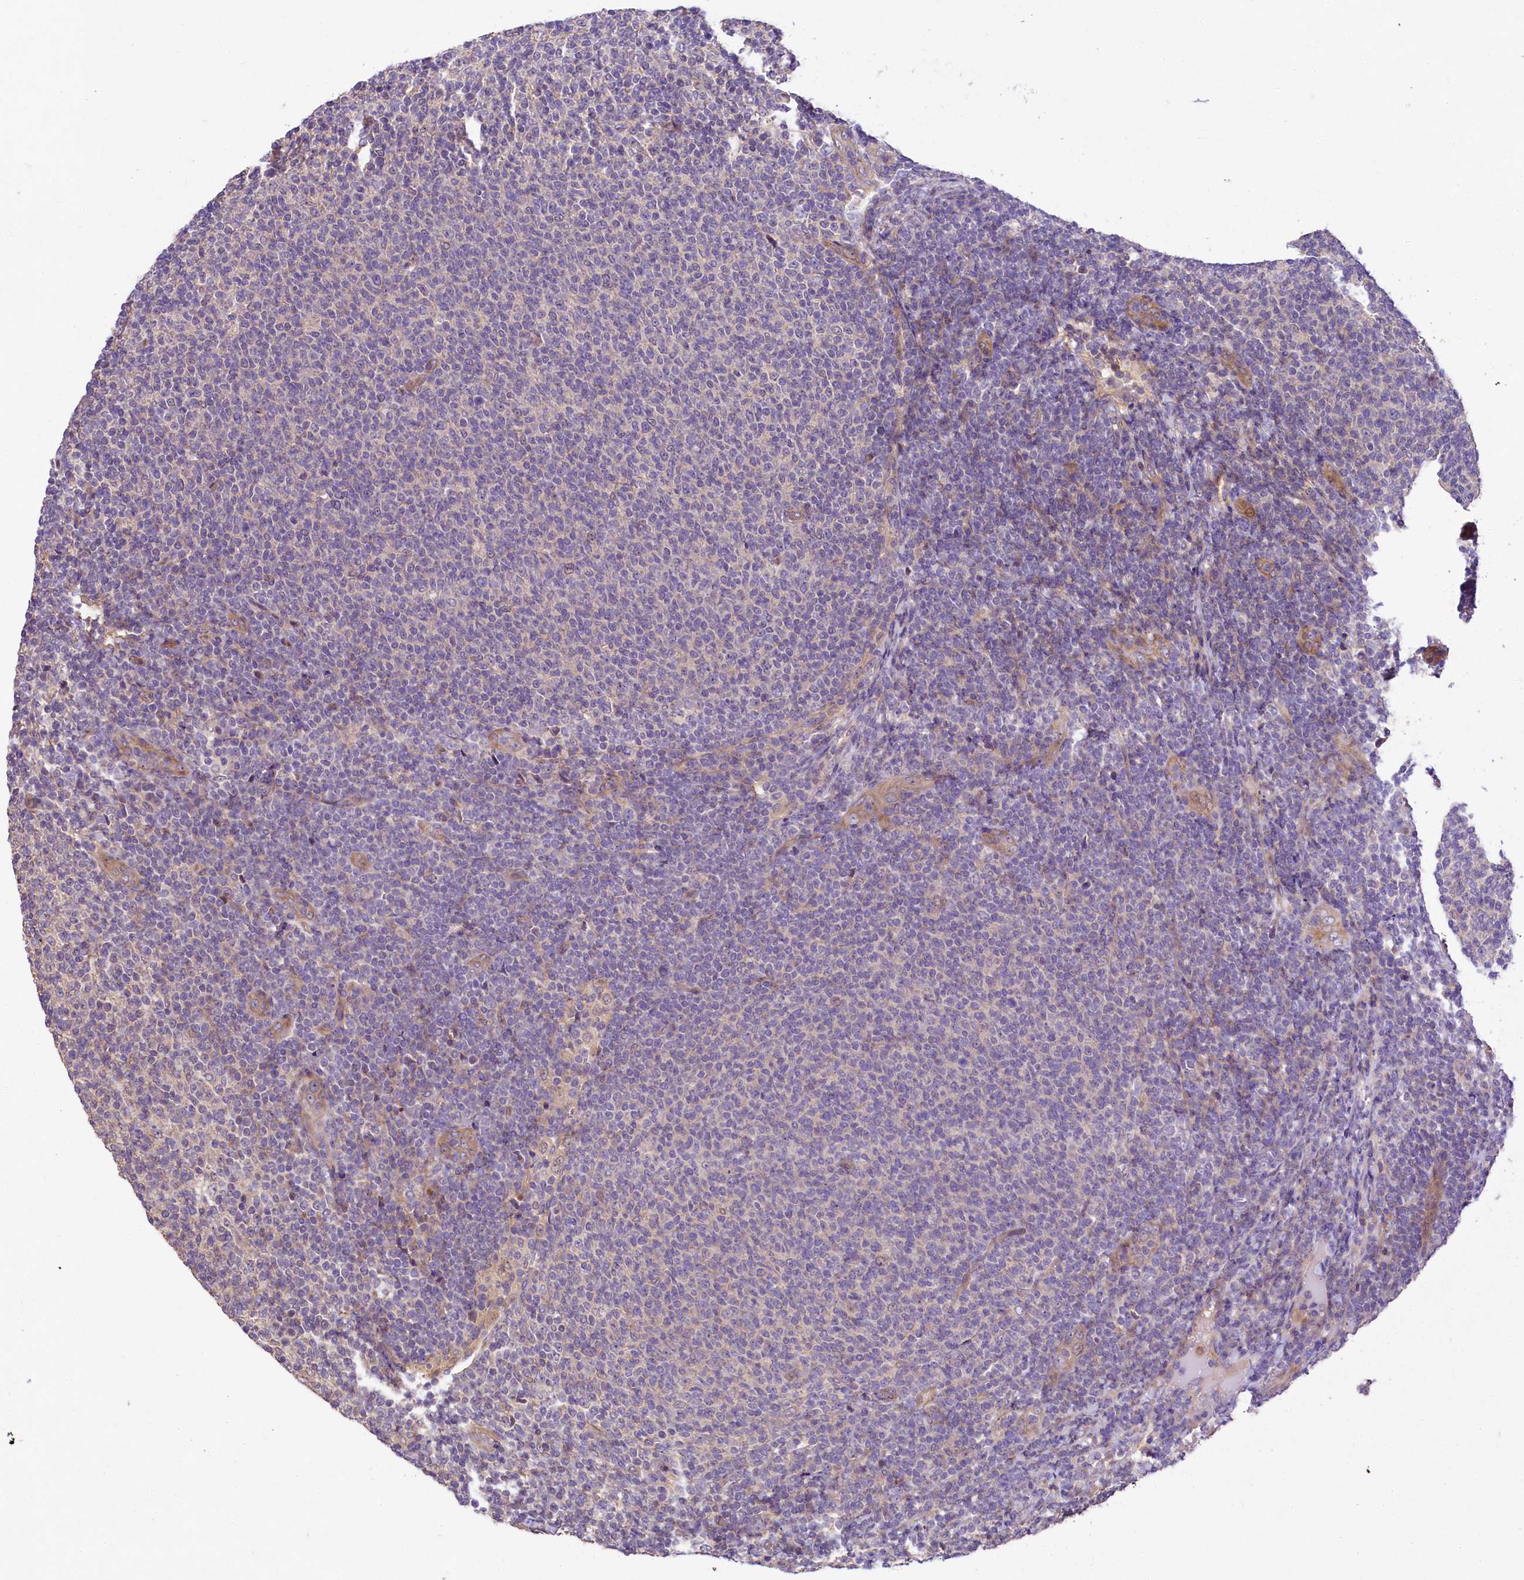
{"staining": {"intensity": "negative", "quantity": "none", "location": "none"}, "tissue": "lymphoma", "cell_type": "Tumor cells", "image_type": "cancer", "snomed": [{"axis": "morphology", "description": "Malignant lymphoma, non-Hodgkin's type, Low grade"}, {"axis": "topography", "description": "Lymph node"}], "caption": "Immunohistochemical staining of lymphoma displays no significant expression in tumor cells.", "gene": "UBXN6", "patient": {"sex": "male", "age": 66}}